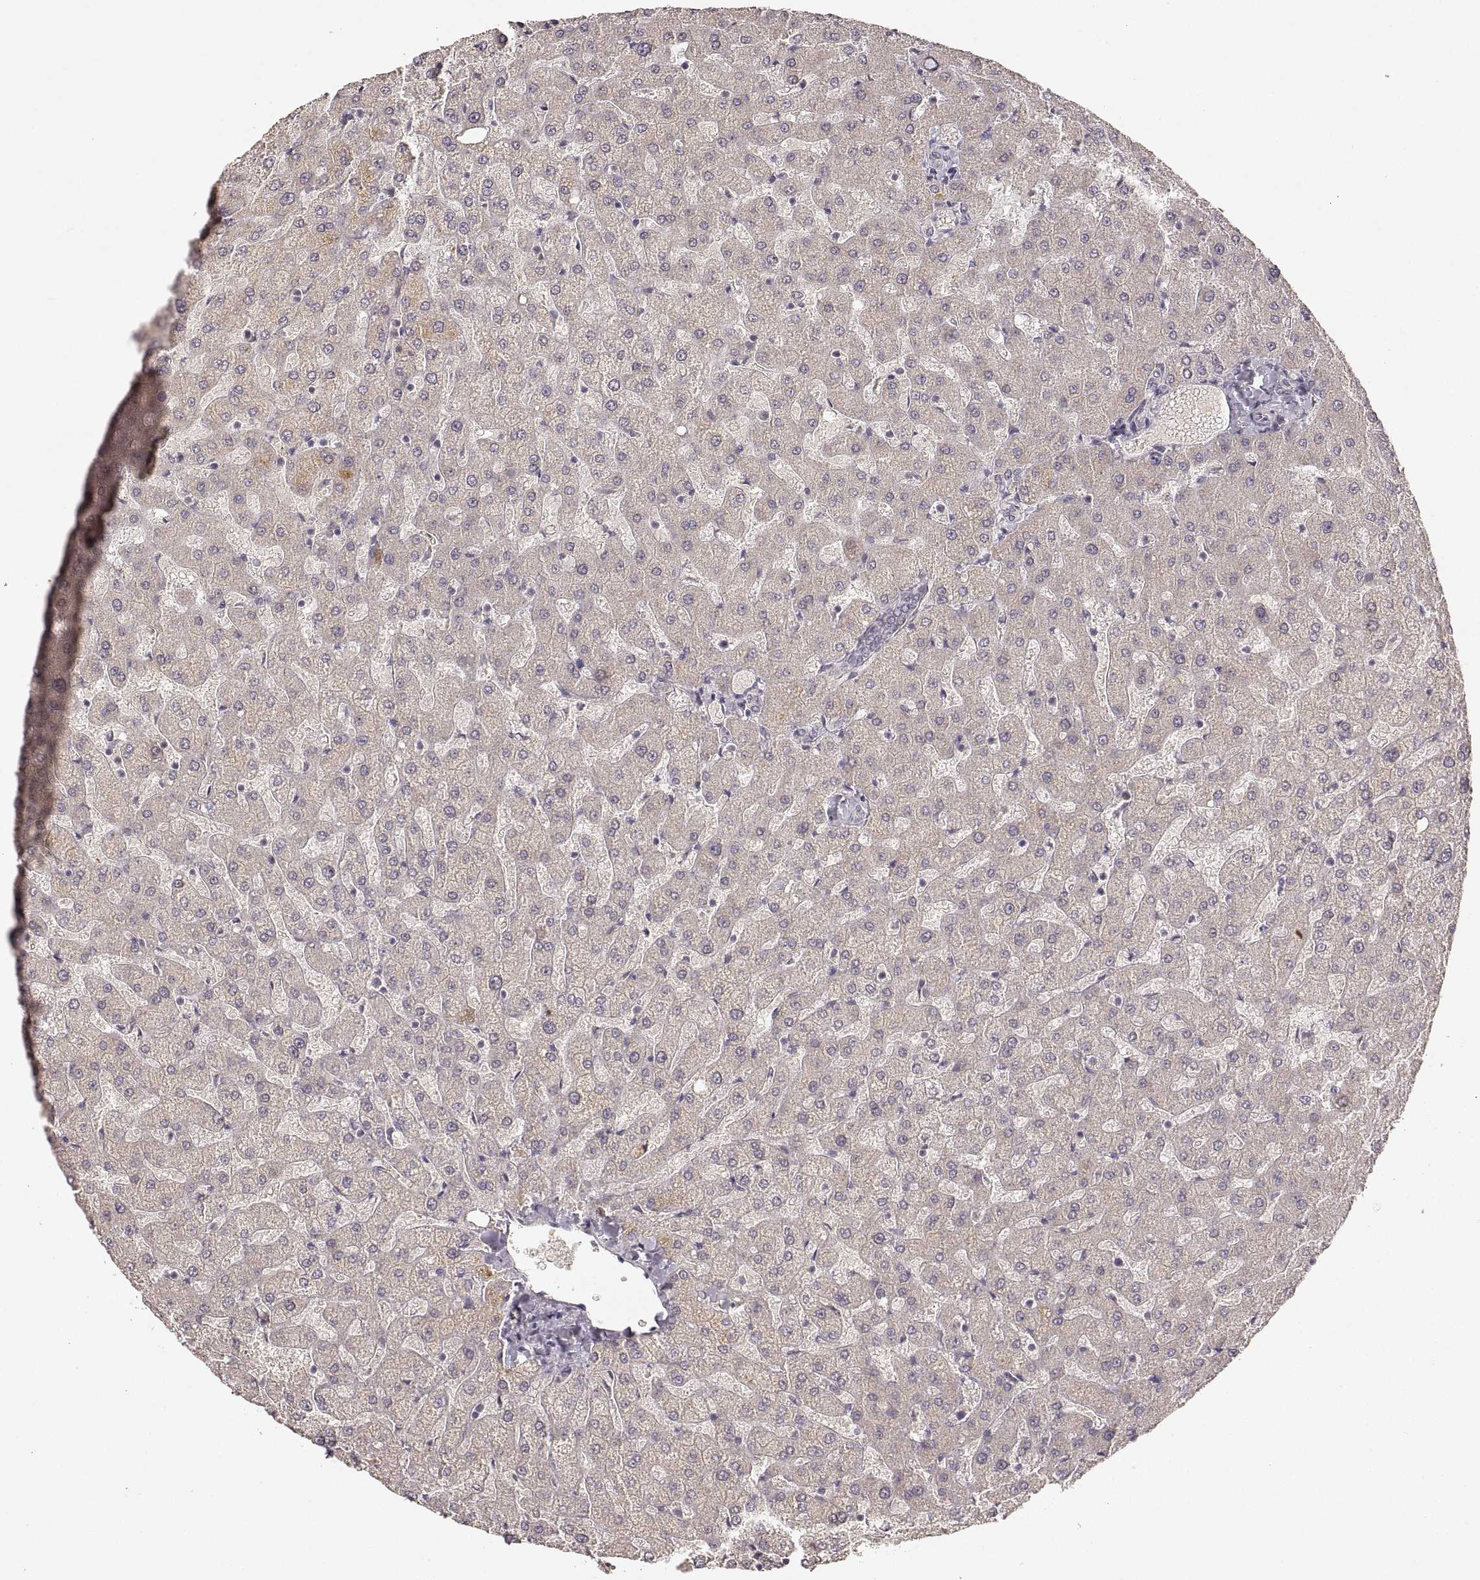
{"staining": {"intensity": "weak", "quantity": ">75%", "location": "cytoplasmic/membranous"}, "tissue": "liver", "cell_type": "Cholangiocytes", "image_type": "normal", "snomed": [{"axis": "morphology", "description": "Normal tissue, NOS"}, {"axis": "topography", "description": "Liver"}], "caption": "Brown immunohistochemical staining in benign liver reveals weak cytoplasmic/membranous staining in approximately >75% of cholangiocytes. (IHC, brightfield microscopy, high magnification).", "gene": "LAMC2", "patient": {"sex": "female", "age": 50}}